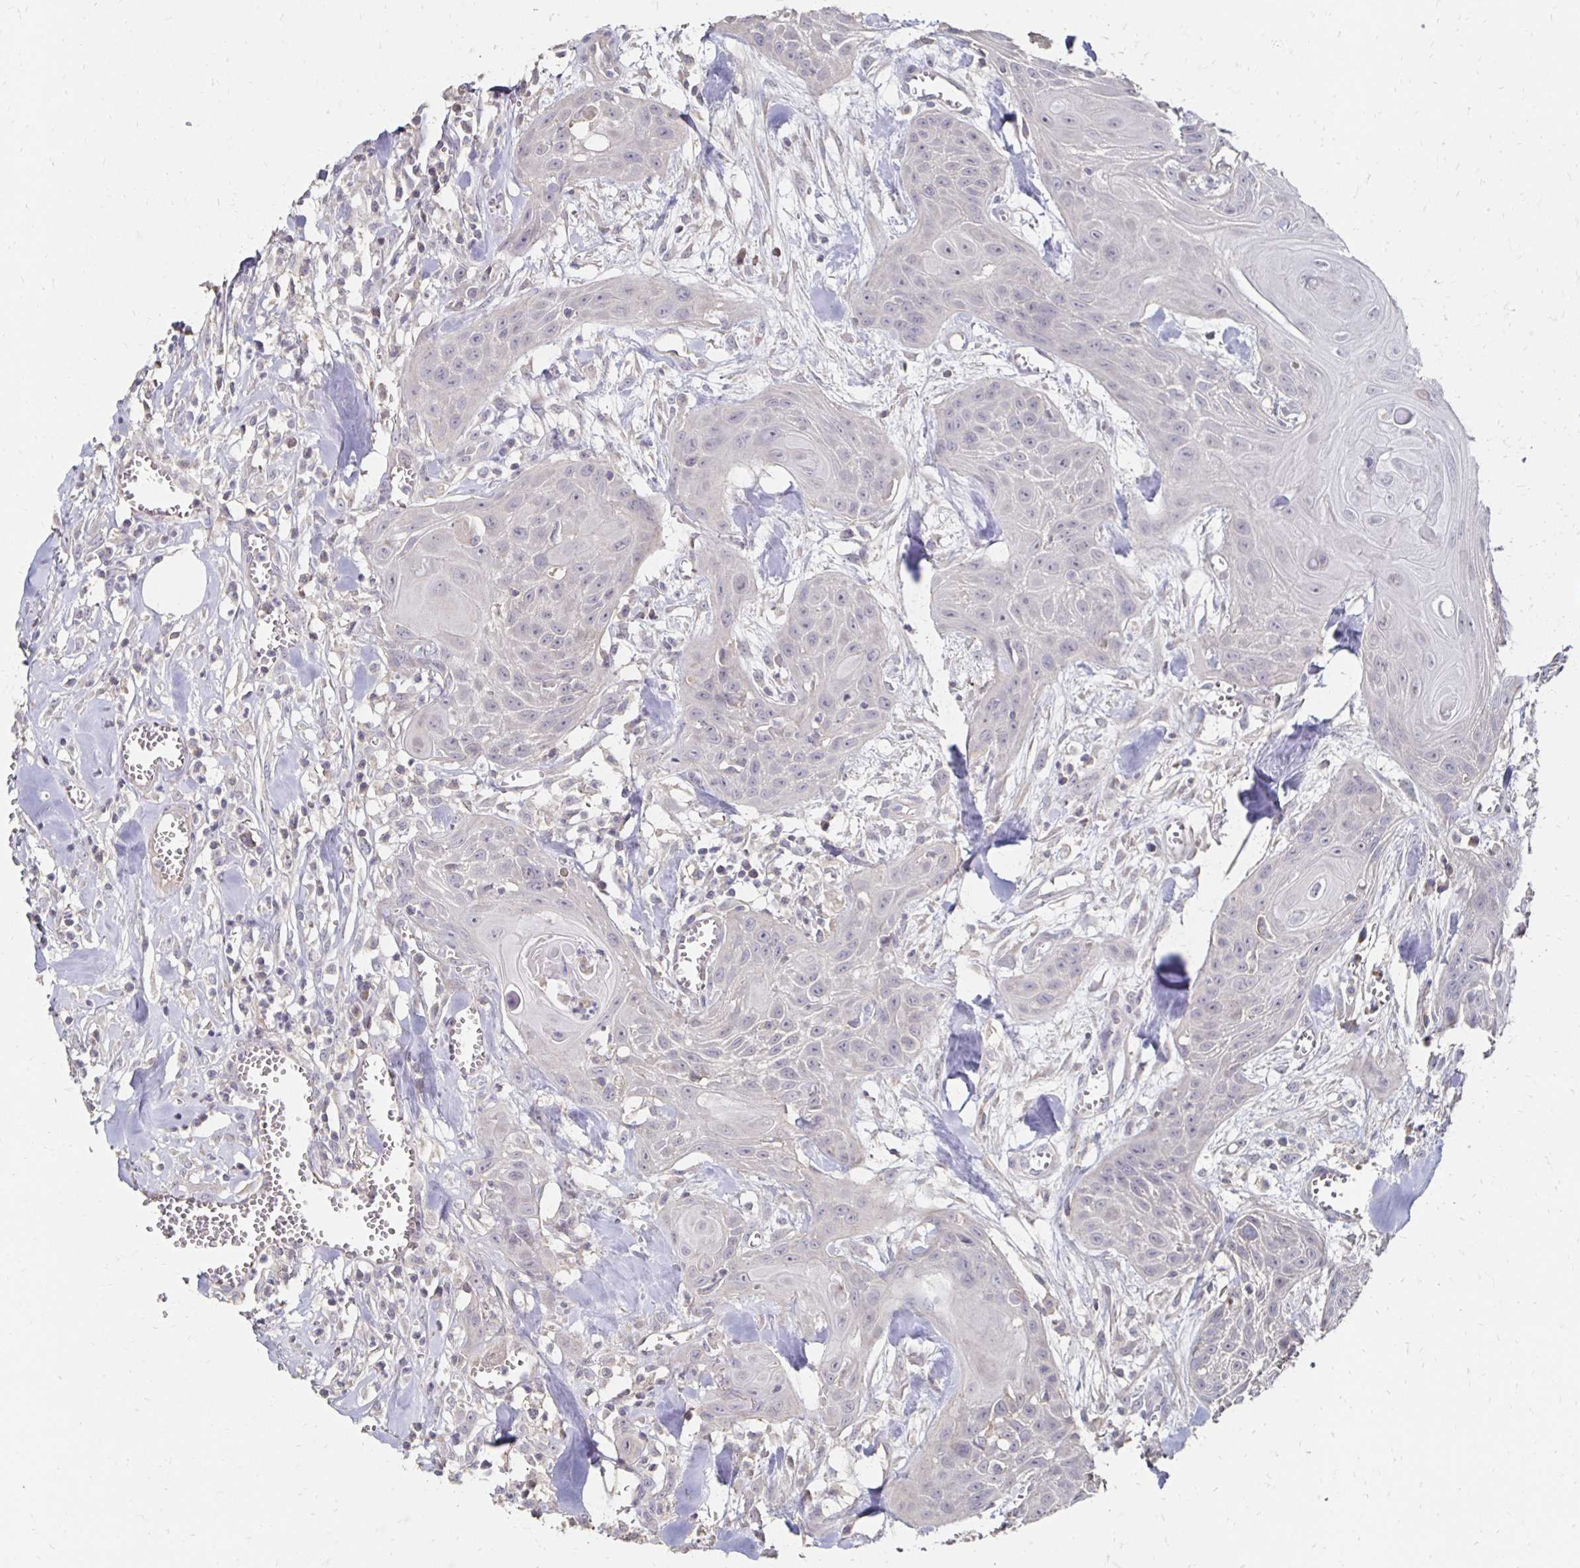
{"staining": {"intensity": "negative", "quantity": "none", "location": "none"}, "tissue": "head and neck cancer", "cell_type": "Tumor cells", "image_type": "cancer", "snomed": [{"axis": "morphology", "description": "Squamous cell carcinoma, NOS"}, {"axis": "topography", "description": "Lymph node"}, {"axis": "topography", "description": "Salivary gland"}, {"axis": "topography", "description": "Head-Neck"}], "caption": "High power microscopy photomicrograph of an IHC image of head and neck cancer, revealing no significant expression in tumor cells.", "gene": "ZNF727", "patient": {"sex": "female", "age": 74}}